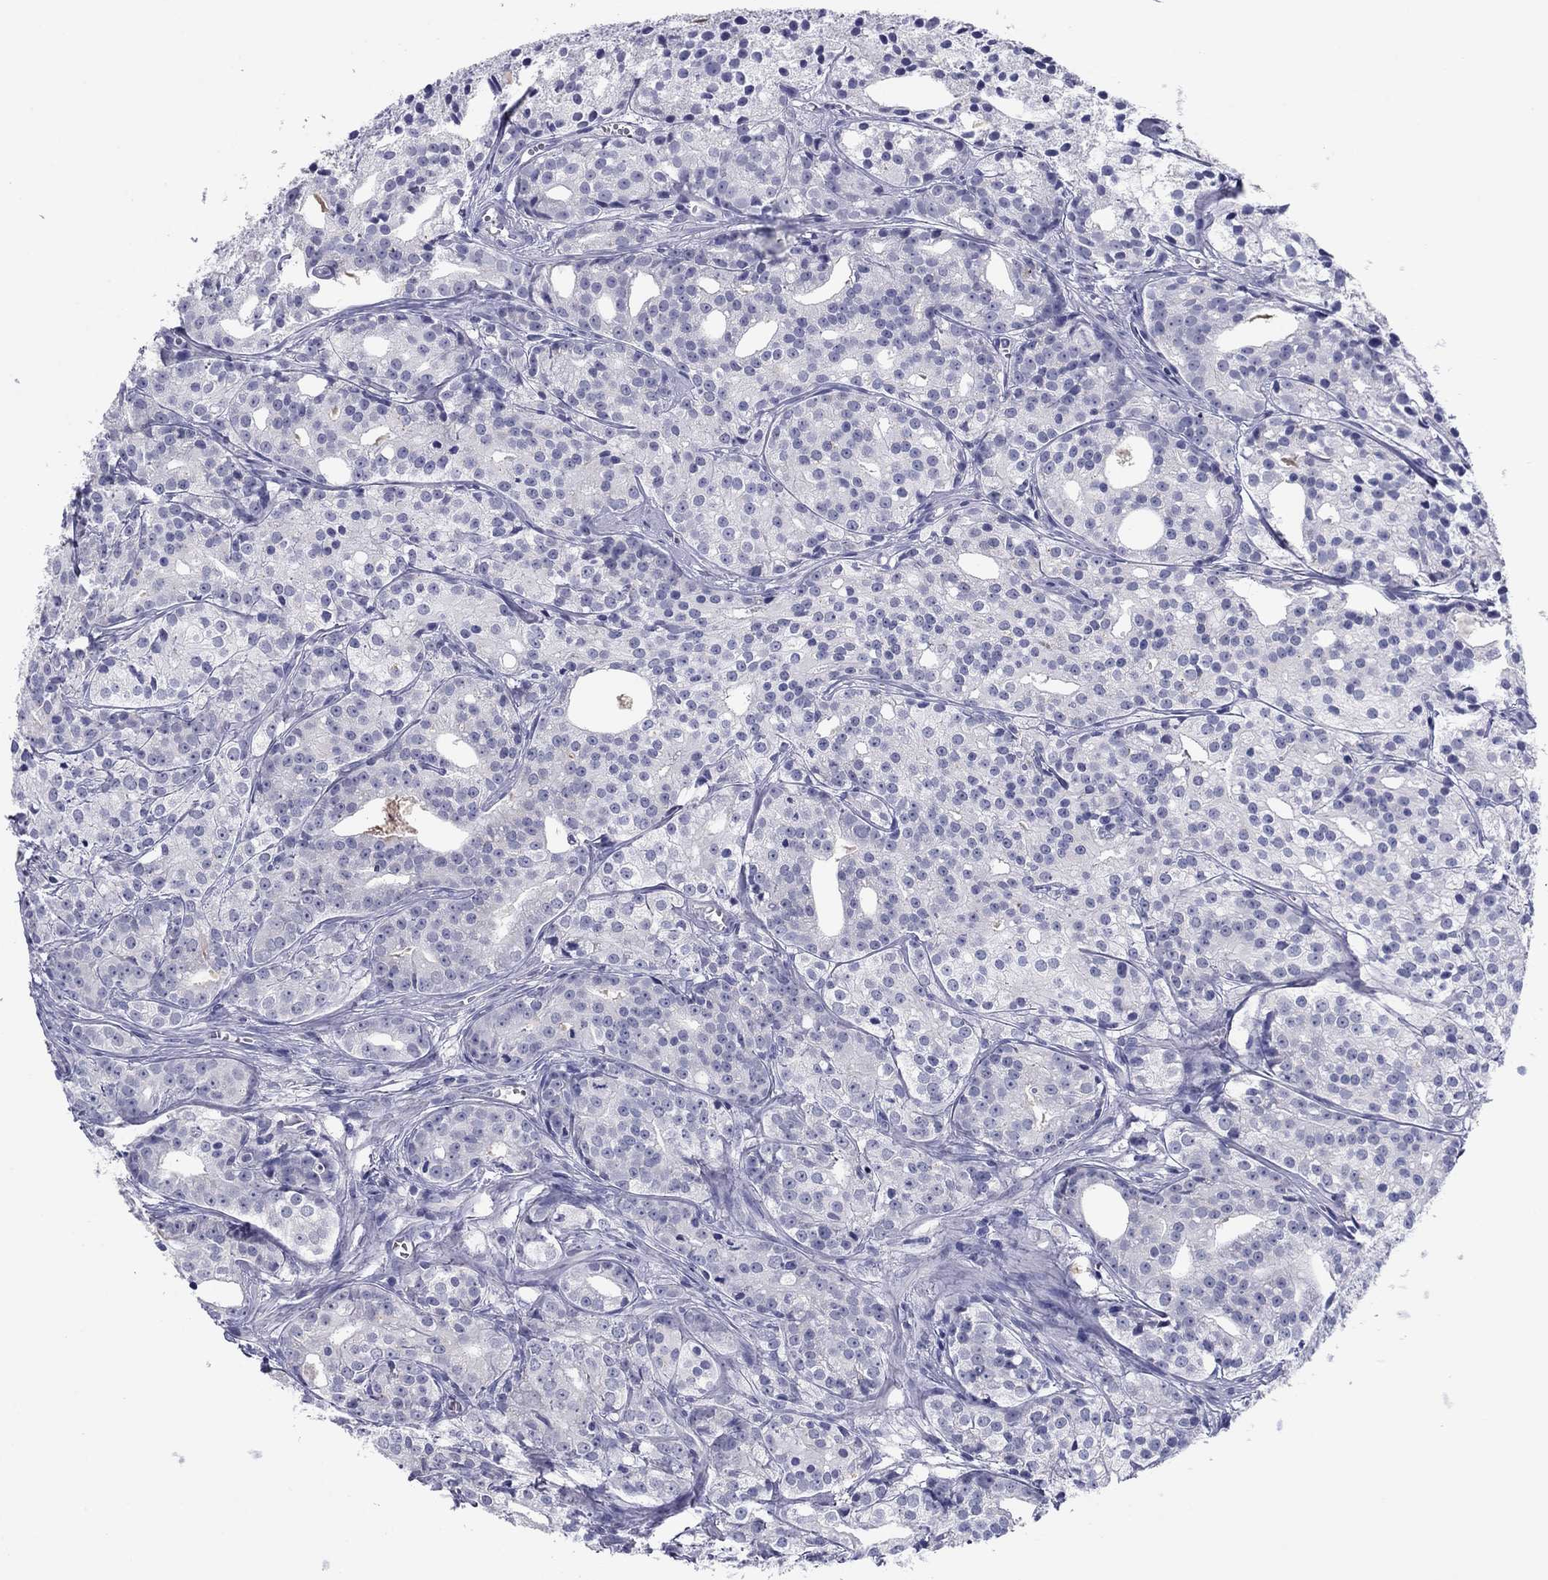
{"staining": {"intensity": "negative", "quantity": "none", "location": "none"}, "tissue": "prostate cancer", "cell_type": "Tumor cells", "image_type": "cancer", "snomed": [{"axis": "morphology", "description": "Adenocarcinoma, Medium grade"}, {"axis": "topography", "description": "Prostate"}], "caption": "DAB immunohistochemical staining of medium-grade adenocarcinoma (prostate) reveals no significant staining in tumor cells. Nuclei are stained in blue.", "gene": "TCFL5", "patient": {"sex": "male", "age": 74}}